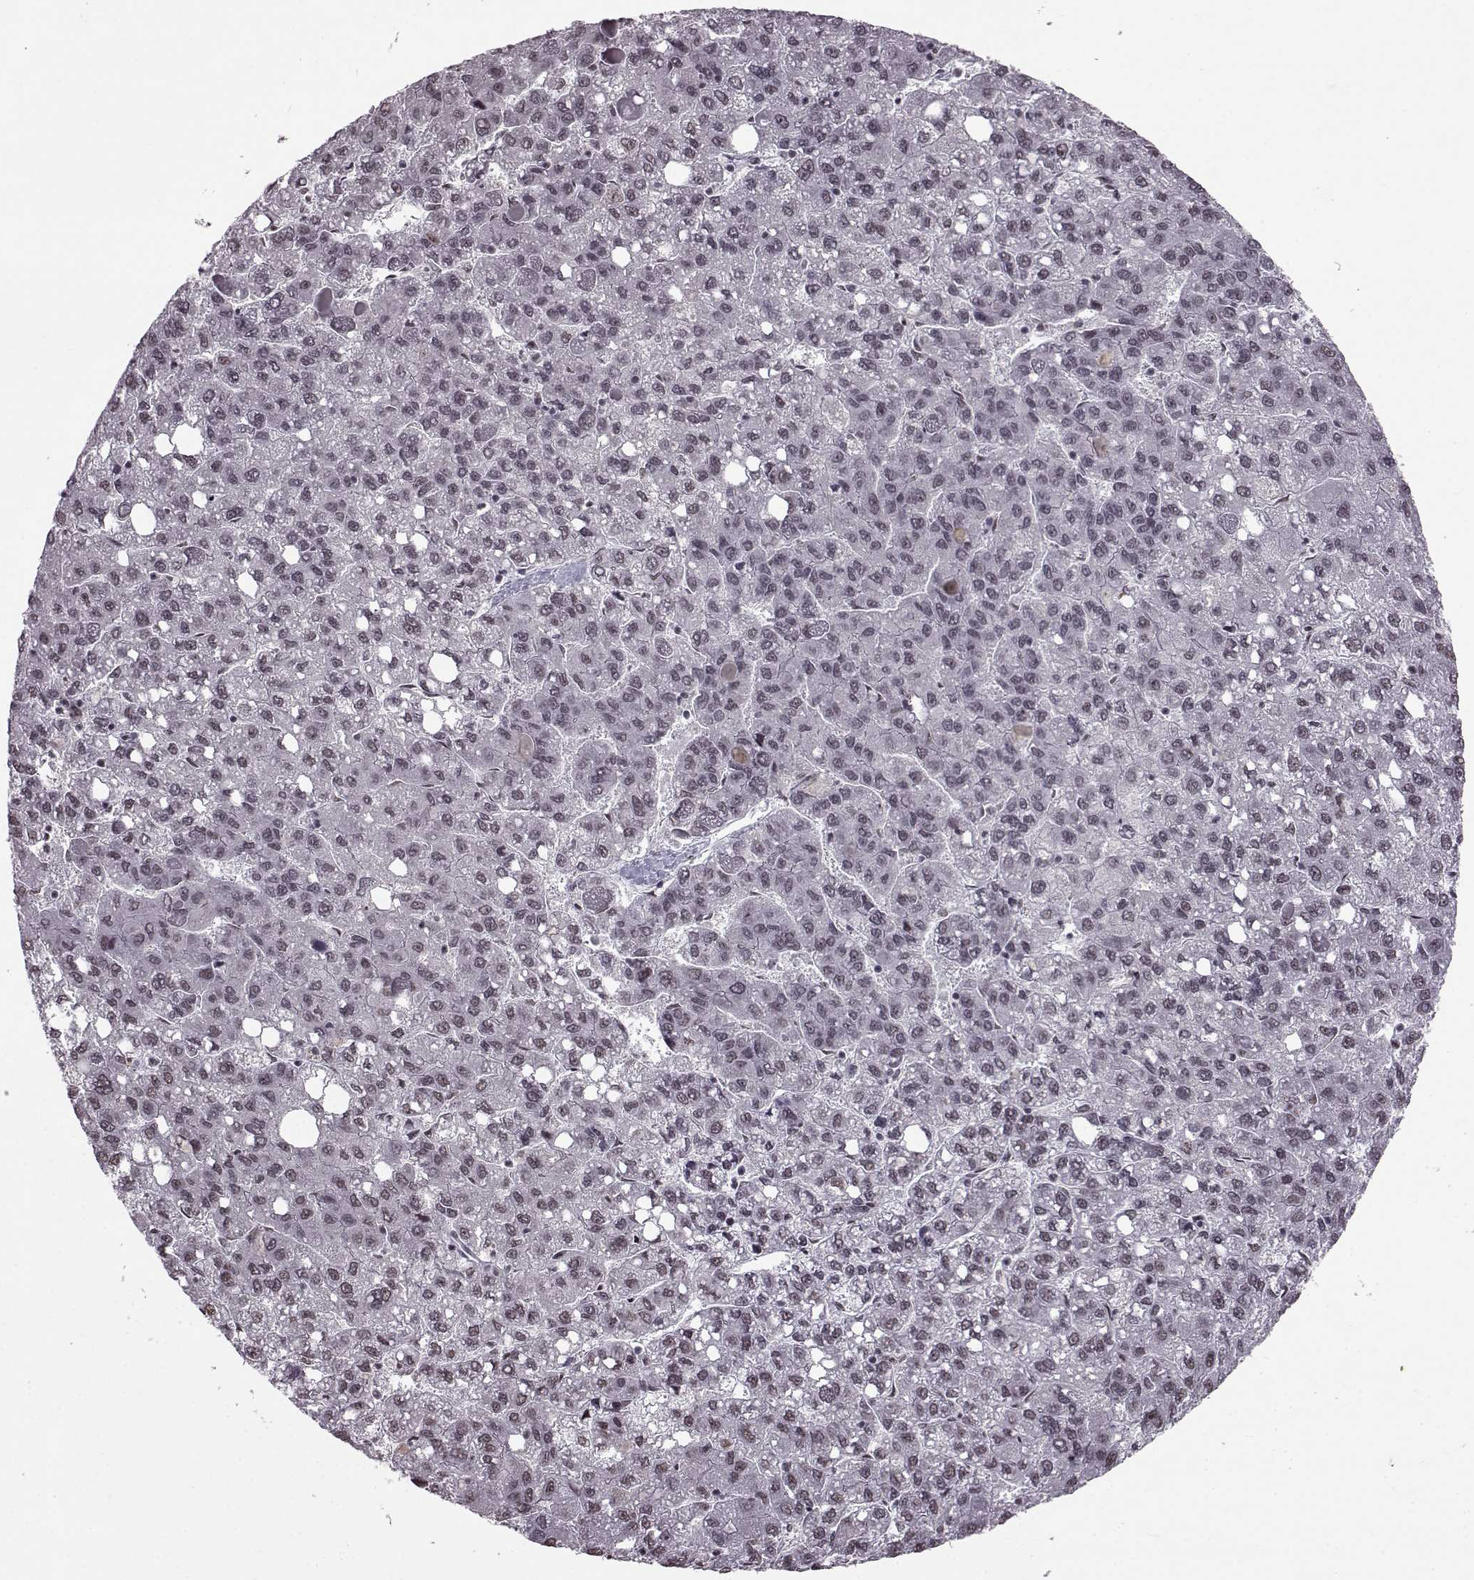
{"staining": {"intensity": "negative", "quantity": "none", "location": "none"}, "tissue": "liver cancer", "cell_type": "Tumor cells", "image_type": "cancer", "snomed": [{"axis": "morphology", "description": "Carcinoma, Hepatocellular, NOS"}, {"axis": "topography", "description": "Liver"}], "caption": "Liver cancer (hepatocellular carcinoma) was stained to show a protein in brown. There is no significant expression in tumor cells. (Brightfield microscopy of DAB IHC at high magnification).", "gene": "SLC28A2", "patient": {"sex": "female", "age": 82}}